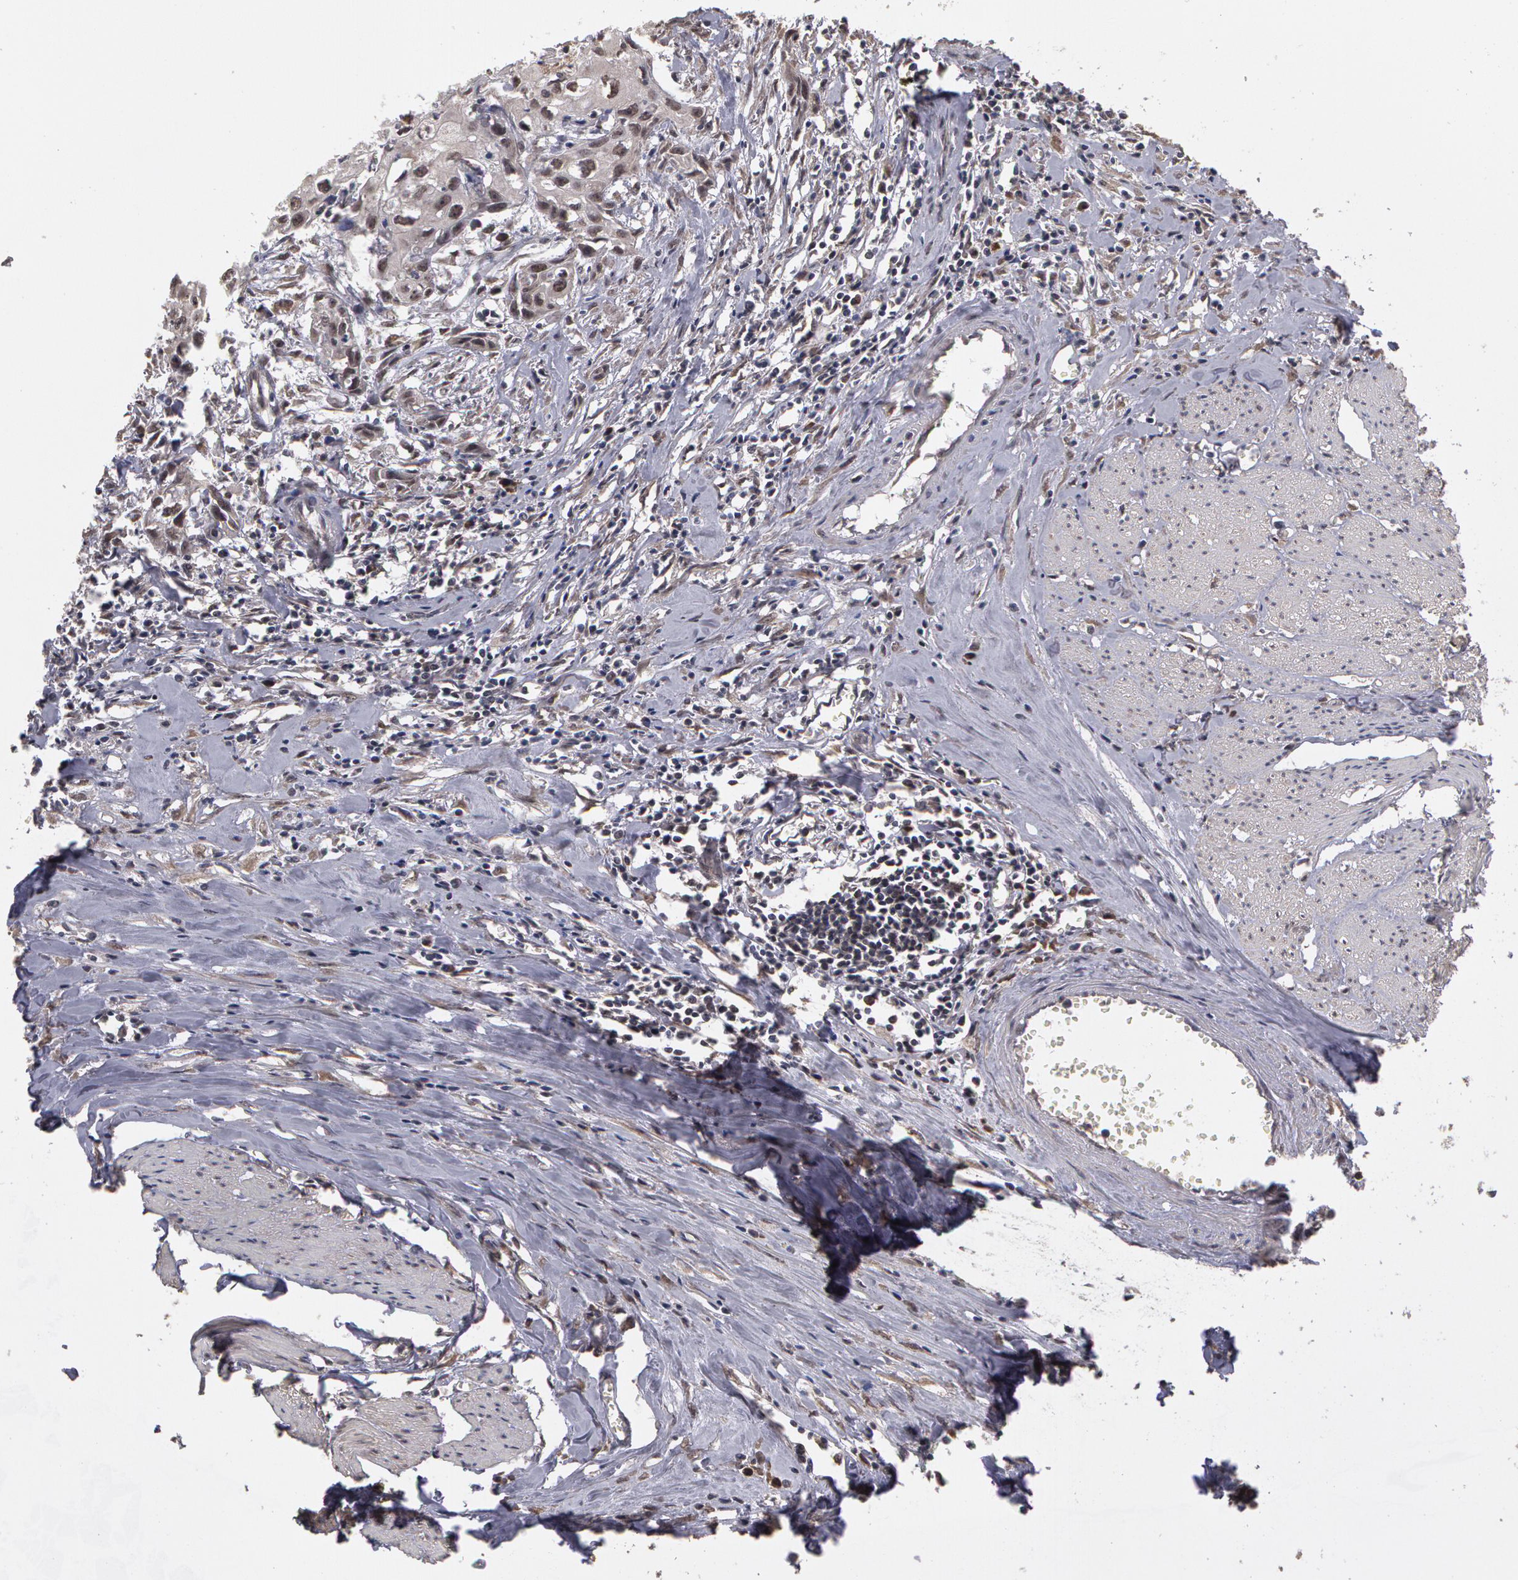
{"staining": {"intensity": "strong", "quantity": ">75%", "location": "cytoplasmic/membranous,nuclear"}, "tissue": "urothelial cancer", "cell_type": "Tumor cells", "image_type": "cancer", "snomed": [{"axis": "morphology", "description": "Urothelial carcinoma, High grade"}, {"axis": "topography", "description": "Urinary bladder"}], "caption": "Immunohistochemistry (IHC) micrograph of neoplastic tissue: human urothelial cancer stained using immunohistochemistry (IHC) displays high levels of strong protein expression localized specifically in the cytoplasmic/membranous and nuclear of tumor cells, appearing as a cytoplasmic/membranous and nuclear brown color.", "gene": "GLIS1", "patient": {"sex": "male", "age": 54}}